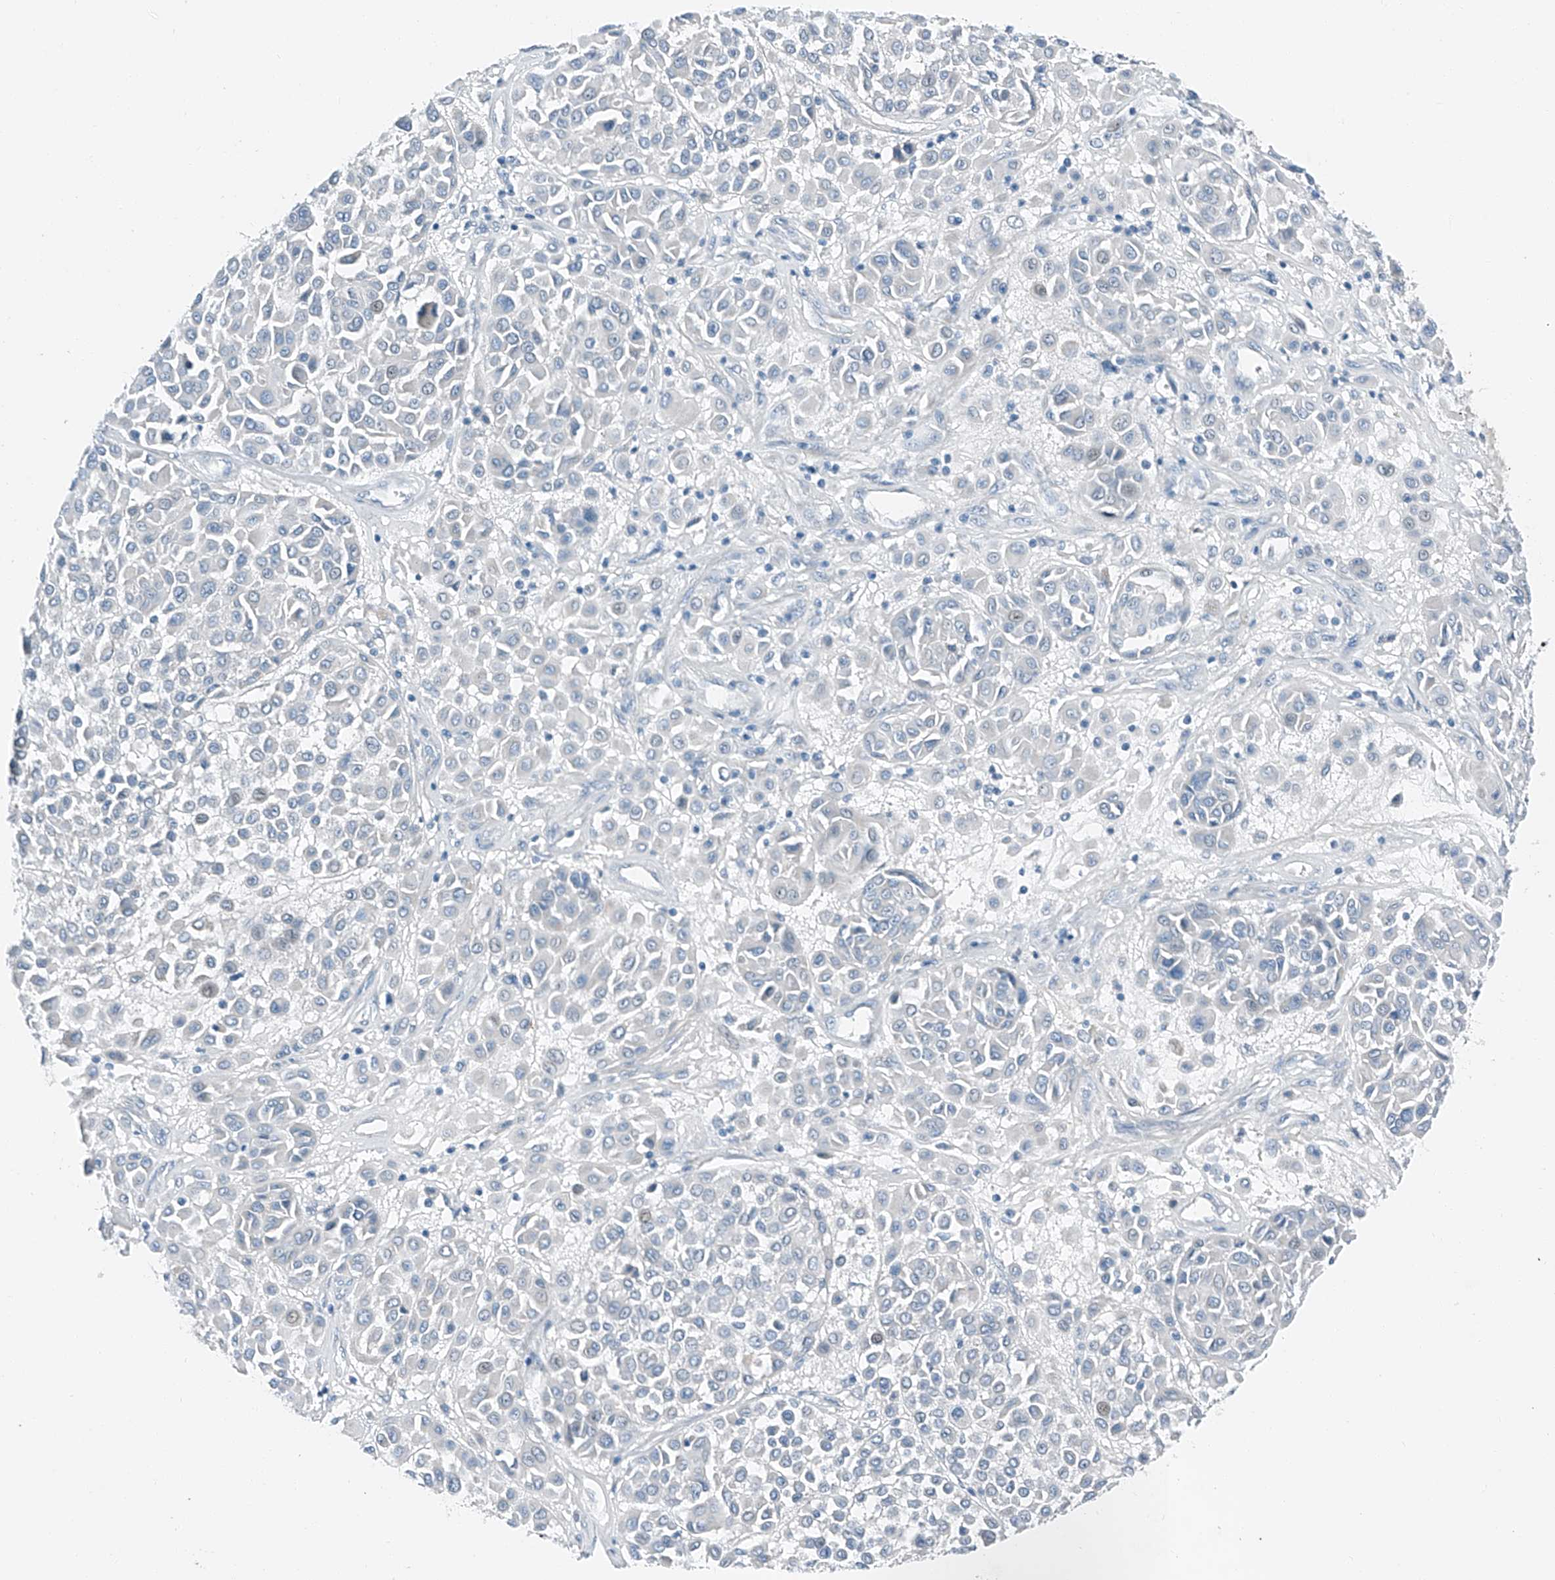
{"staining": {"intensity": "negative", "quantity": "none", "location": "none"}, "tissue": "melanoma", "cell_type": "Tumor cells", "image_type": "cancer", "snomed": [{"axis": "morphology", "description": "Malignant melanoma, Metastatic site"}, {"axis": "topography", "description": "Soft tissue"}], "caption": "DAB immunohistochemical staining of human melanoma exhibits no significant staining in tumor cells.", "gene": "MDGA1", "patient": {"sex": "male", "age": 41}}